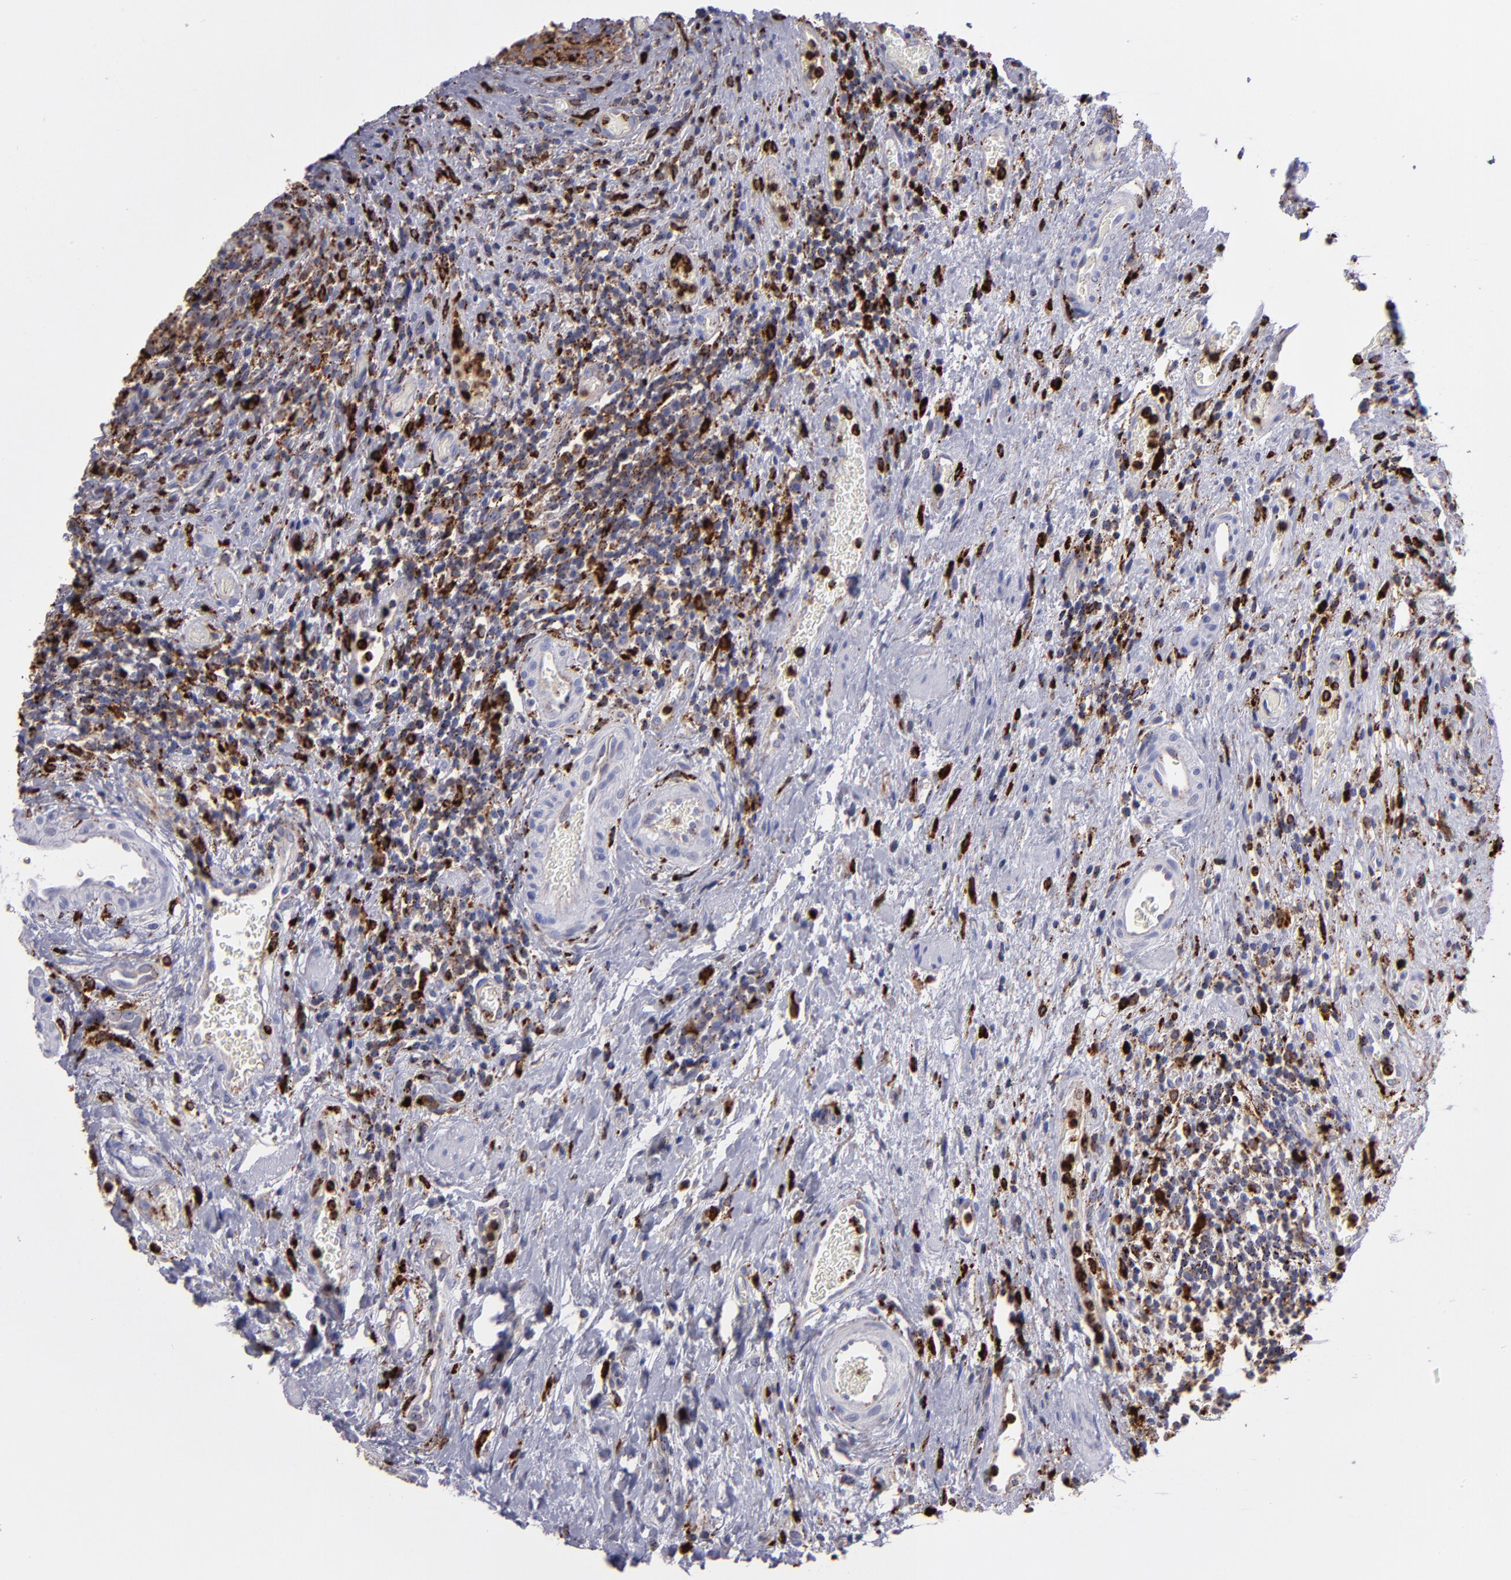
{"staining": {"intensity": "moderate", "quantity": ">75%", "location": "cytoplasmic/membranous"}, "tissue": "urinary bladder", "cell_type": "Urothelial cells", "image_type": "normal", "snomed": [{"axis": "morphology", "description": "Normal tissue, NOS"}, {"axis": "morphology", "description": "Urothelial carcinoma, High grade"}, {"axis": "topography", "description": "Urinary bladder"}], "caption": "Benign urinary bladder shows moderate cytoplasmic/membranous expression in approximately >75% of urothelial cells, visualized by immunohistochemistry.", "gene": "CTSS", "patient": {"sex": "male", "age": 51}}